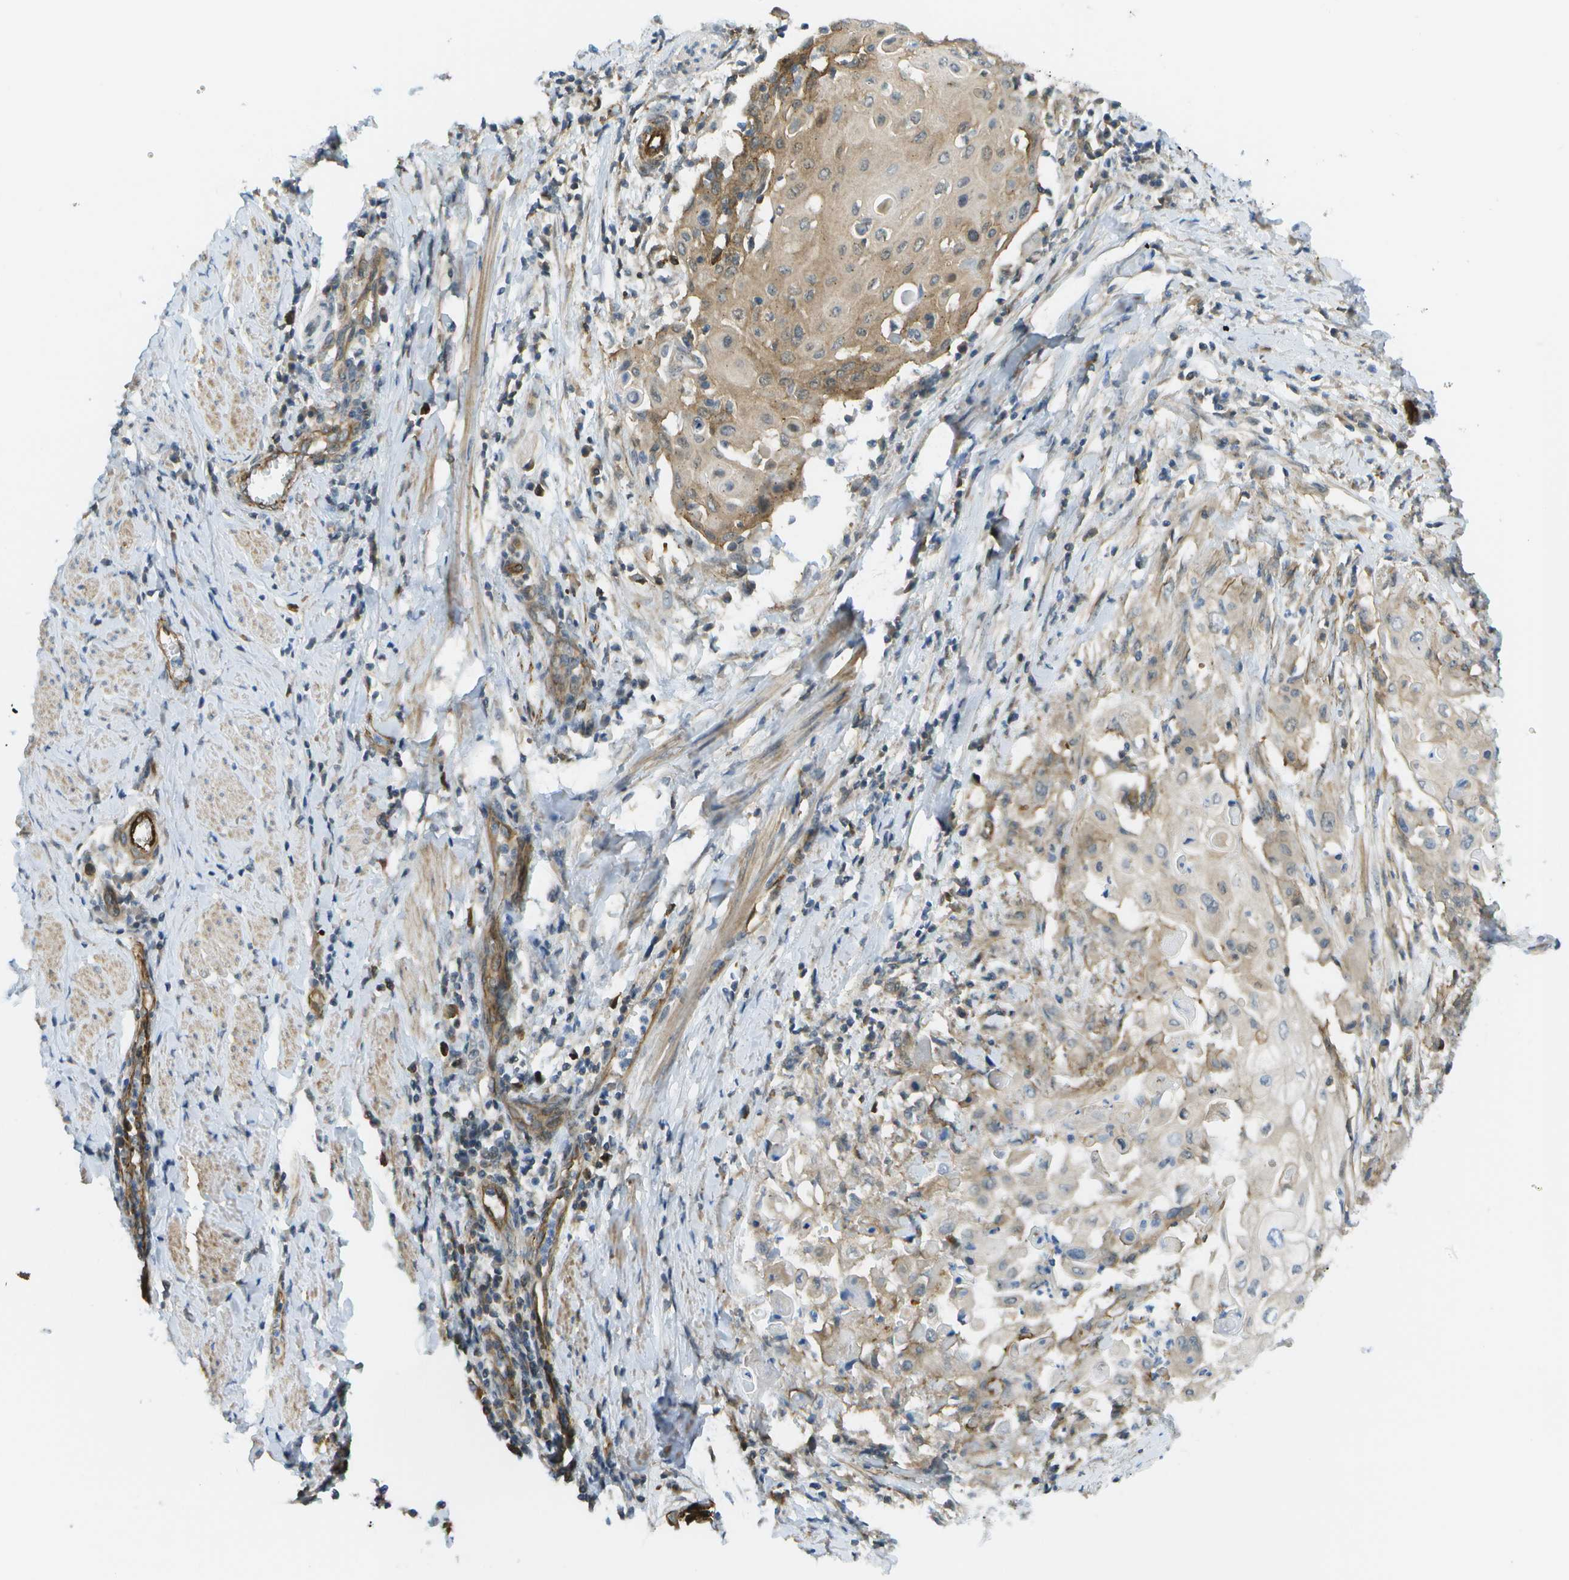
{"staining": {"intensity": "moderate", "quantity": ">75%", "location": "cytoplasmic/membranous"}, "tissue": "cervical cancer", "cell_type": "Tumor cells", "image_type": "cancer", "snomed": [{"axis": "morphology", "description": "Squamous cell carcinoma, NOS"}, {"axis": "topography", "description": "Cervix"}], "caption": "A histopathology image of human squamous cell carcinoma (cervical) stained for a protein demonstrates moderate cytoplasmic/membranous brown staining in tumor cells. (Brightfield microscopy of DAB IHC at high magnification).", "gene": "KIAA0040", "patient": {"sex": "female", "age": 39}}